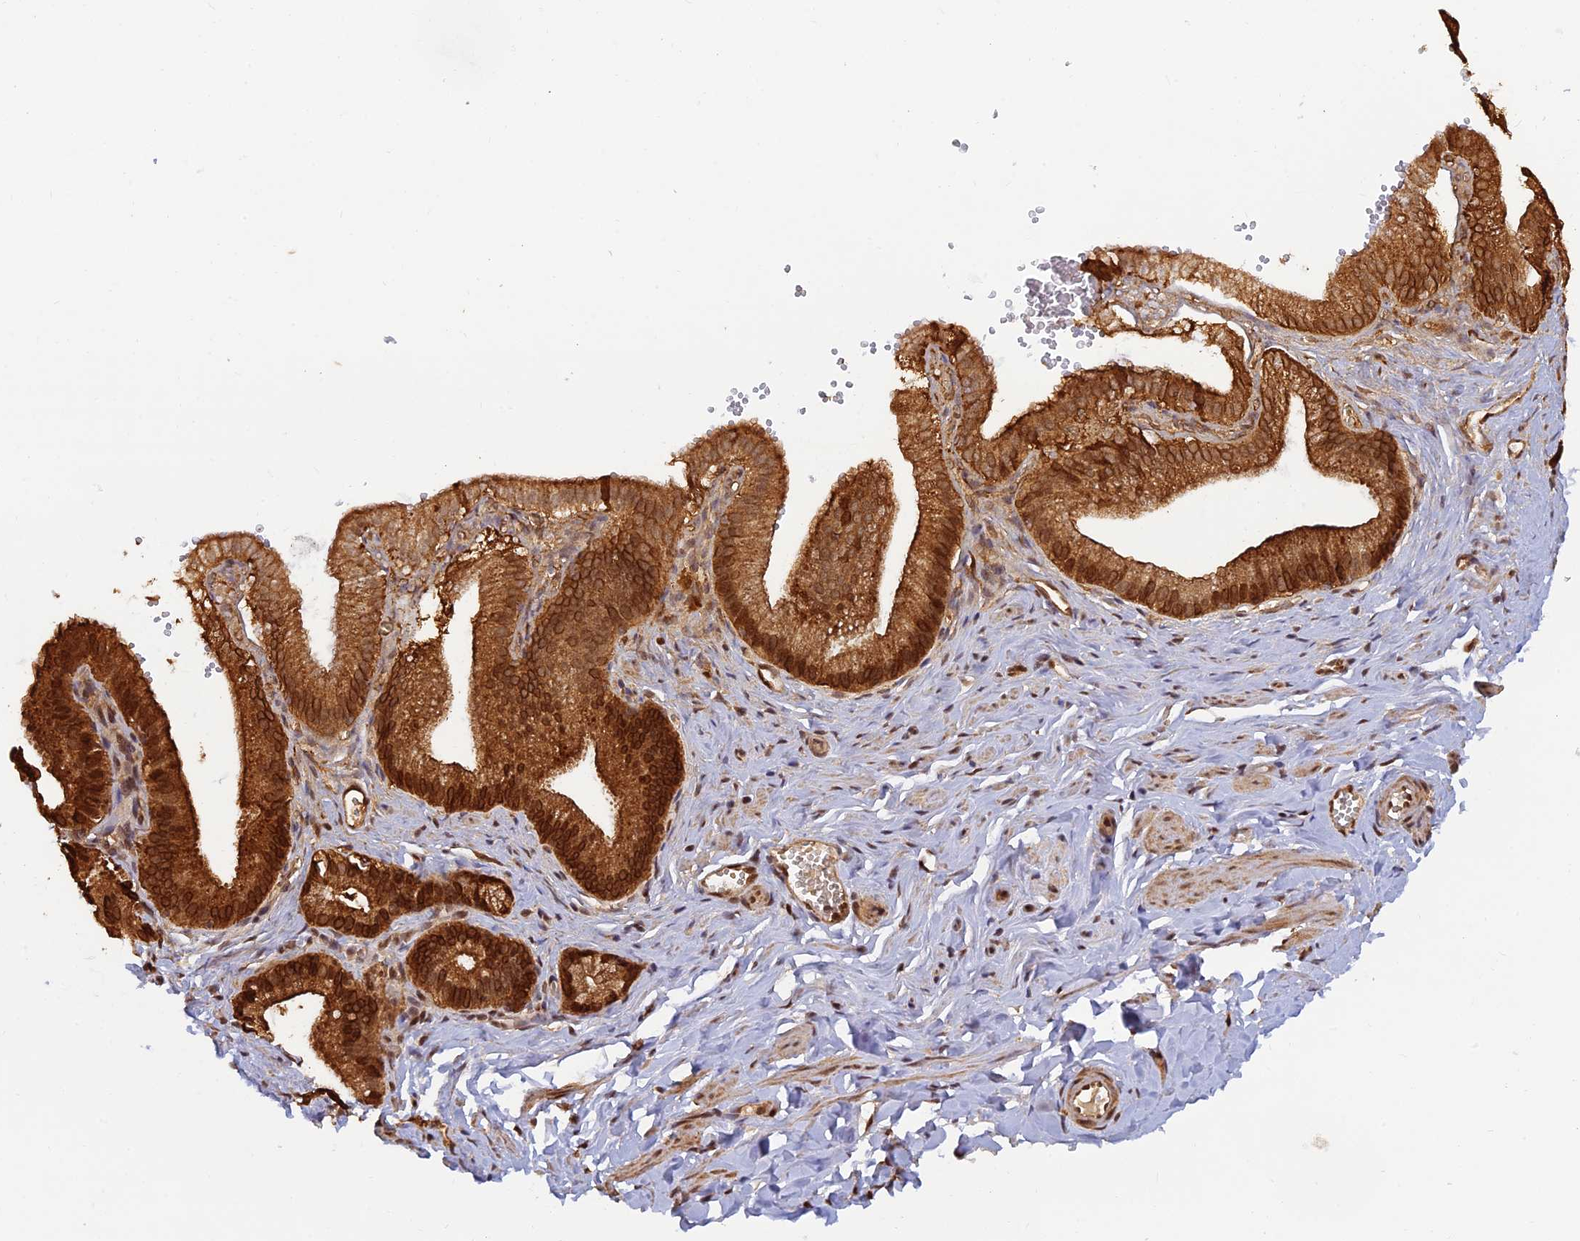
{"staining": {"intensity": "moderate", "quantity": "<25%", "location": "cytoplasmic/membranous,nuclear"}, "tissue": "adipose tissue", "cell_type": "Adipocytes", "image_type": "normal", "snomed": [{"axis": "morphology", "description": "Normal tissue, NOS"}, {"axis": "topography", "description": "Gallbladder"}, {"axis": "topography", "description": "Peripheral nerve tissue"}], "caption": "Normal adipose tissue was stained to show a protein in brown. There is low levels of moderate cytoplasmic/membranous,nuclear staining in approximately <25% of adipocytes. (Brightfield microscopy of DAB IHC at high magnification).", "gene": "ZNF565", "patient": {"sex": "male", "age": 38}}